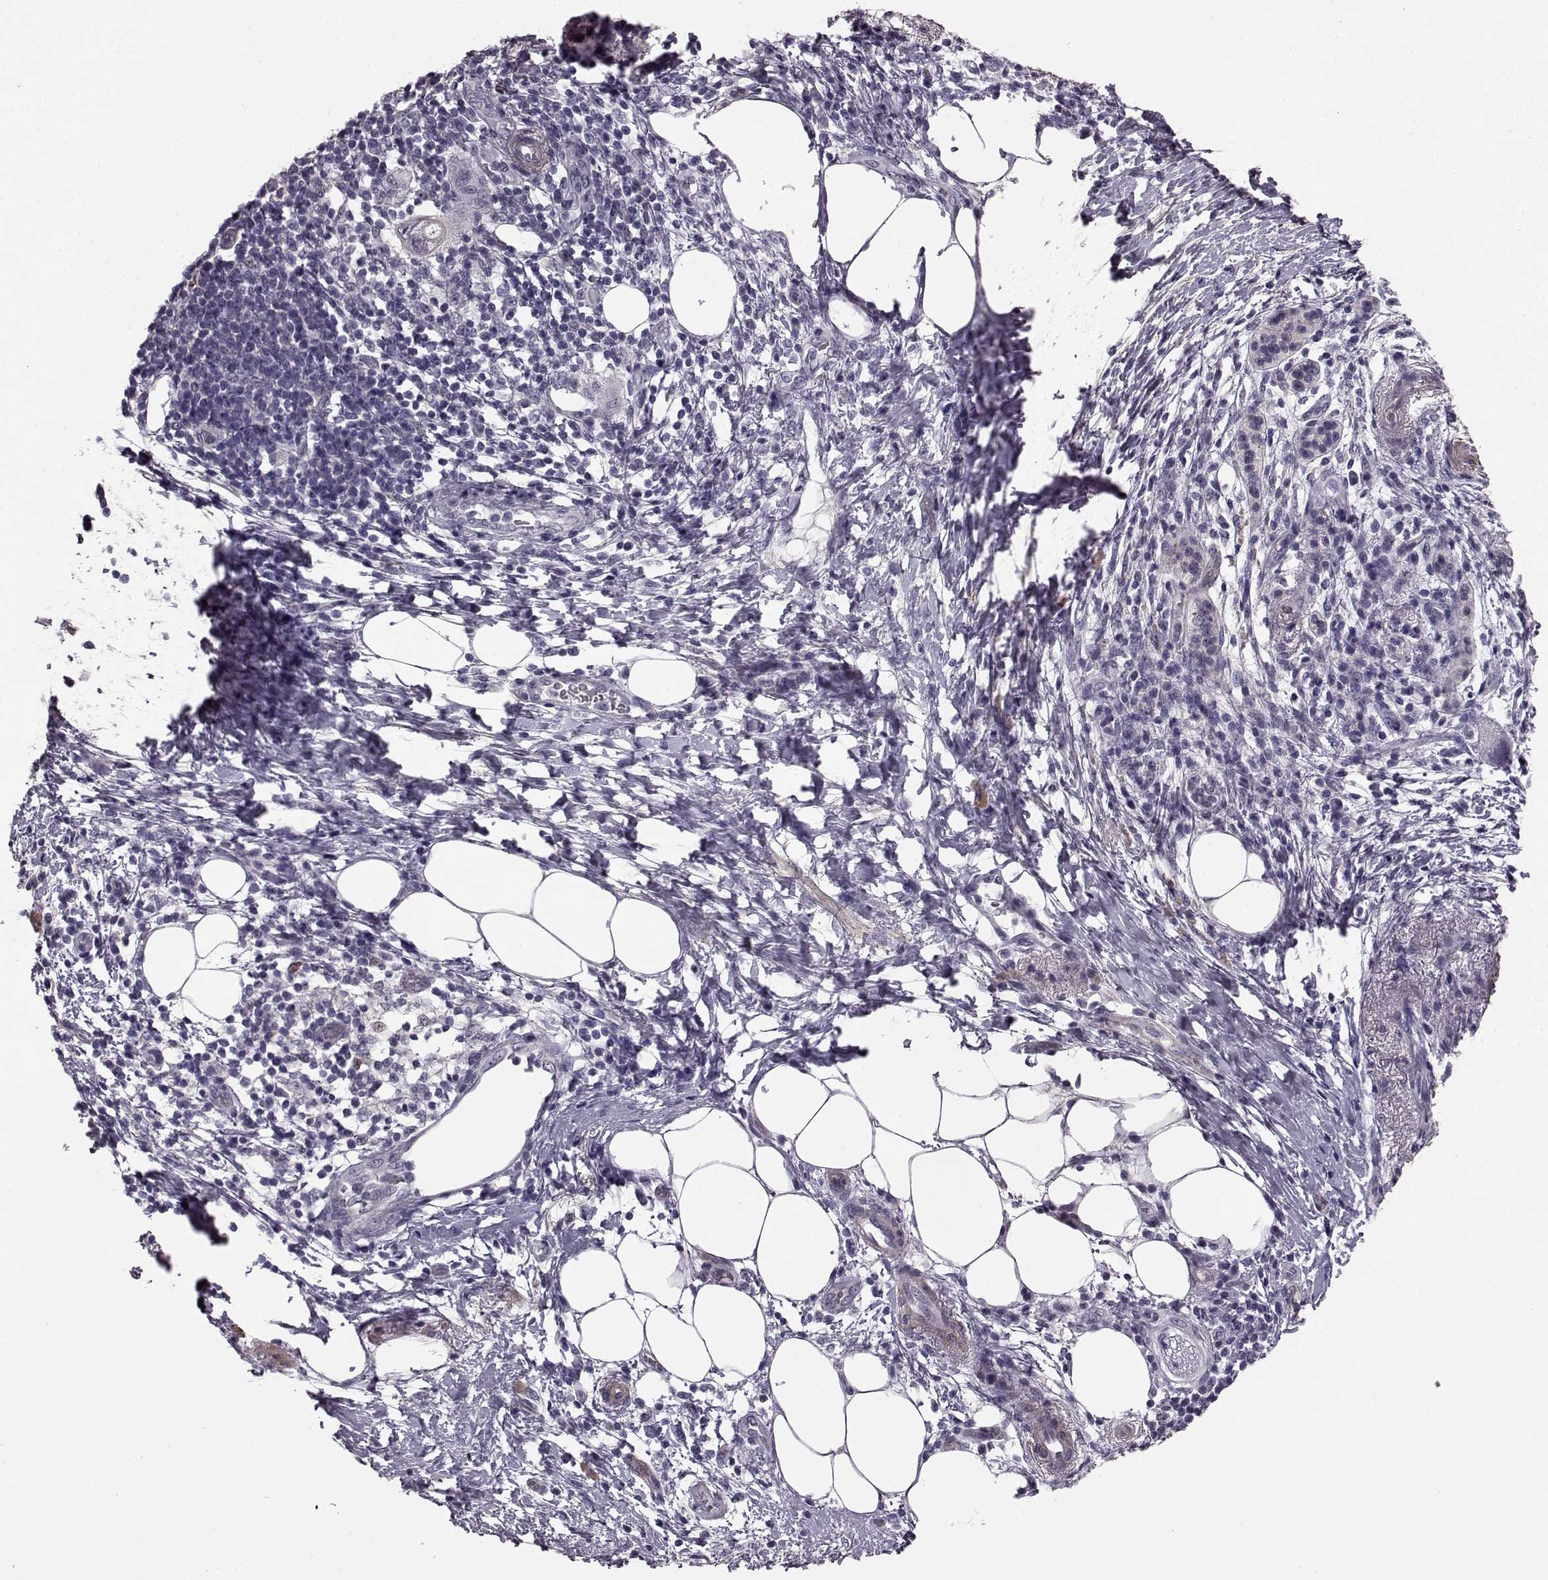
{"staining": {"intensity": "negative", "quantity": "none", "location": "none"}, "tissue": "pancreatic cancer", "cell_type": "Tumor cells", "image_type": "cancer", "snomed": [{"axis": "morphology", "description": "Adenocarcinoma, NOS"}, {"axis": "topography", "description": "Pancreas"}], "caption": "DAB (3,3'-diaminobenzidine) immunohistochemical staining of human pancreatic cancer (adenocarcinoma) demonstrates no significant expression in tumor cells.", "gene": "SLCO3A1", "patient": {"sex": "female", "age": 72}}